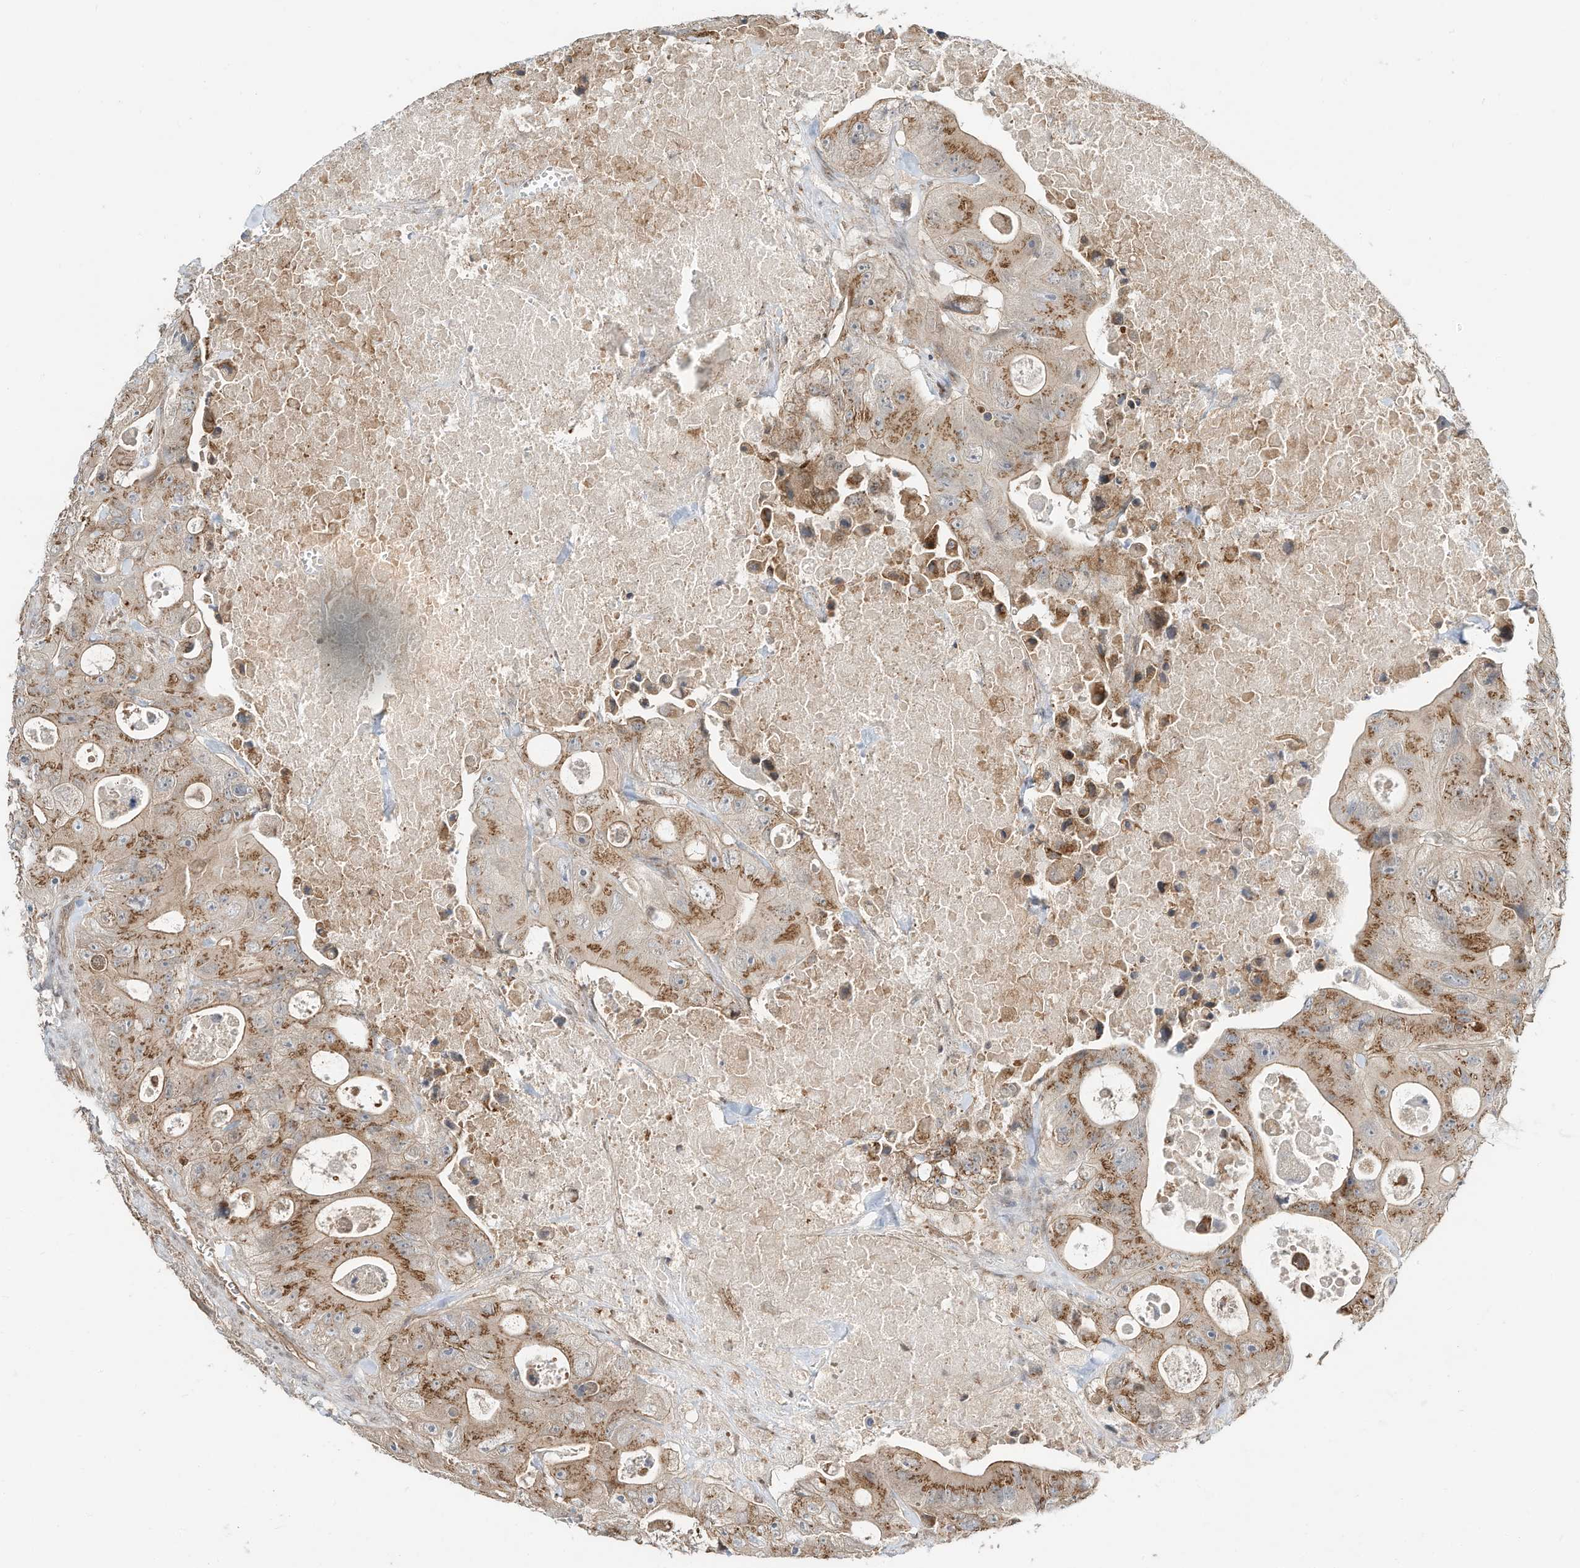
{"staining": {"intensity": "moderate", "quantity": ">75%", "location": "cytoplasmic/membranous"}, "tissue": "colorectal cancer", "cell_type": "Tumor cells", "image_type": "cancer", "snomed": [{"axis": "morphology", "description": "Adenocarcinoma, NOS"}, {"axis": "topography", "description": "Colon"}], "caption": "A medium amount of moderate cytoplasmic/membranous positivity is present in approximately >75% of tumor cells in colorectal cancer (adenocarcinoma) tissue.", "gene": "CUX1", "patient": {"sex": "female", "age": 46}}